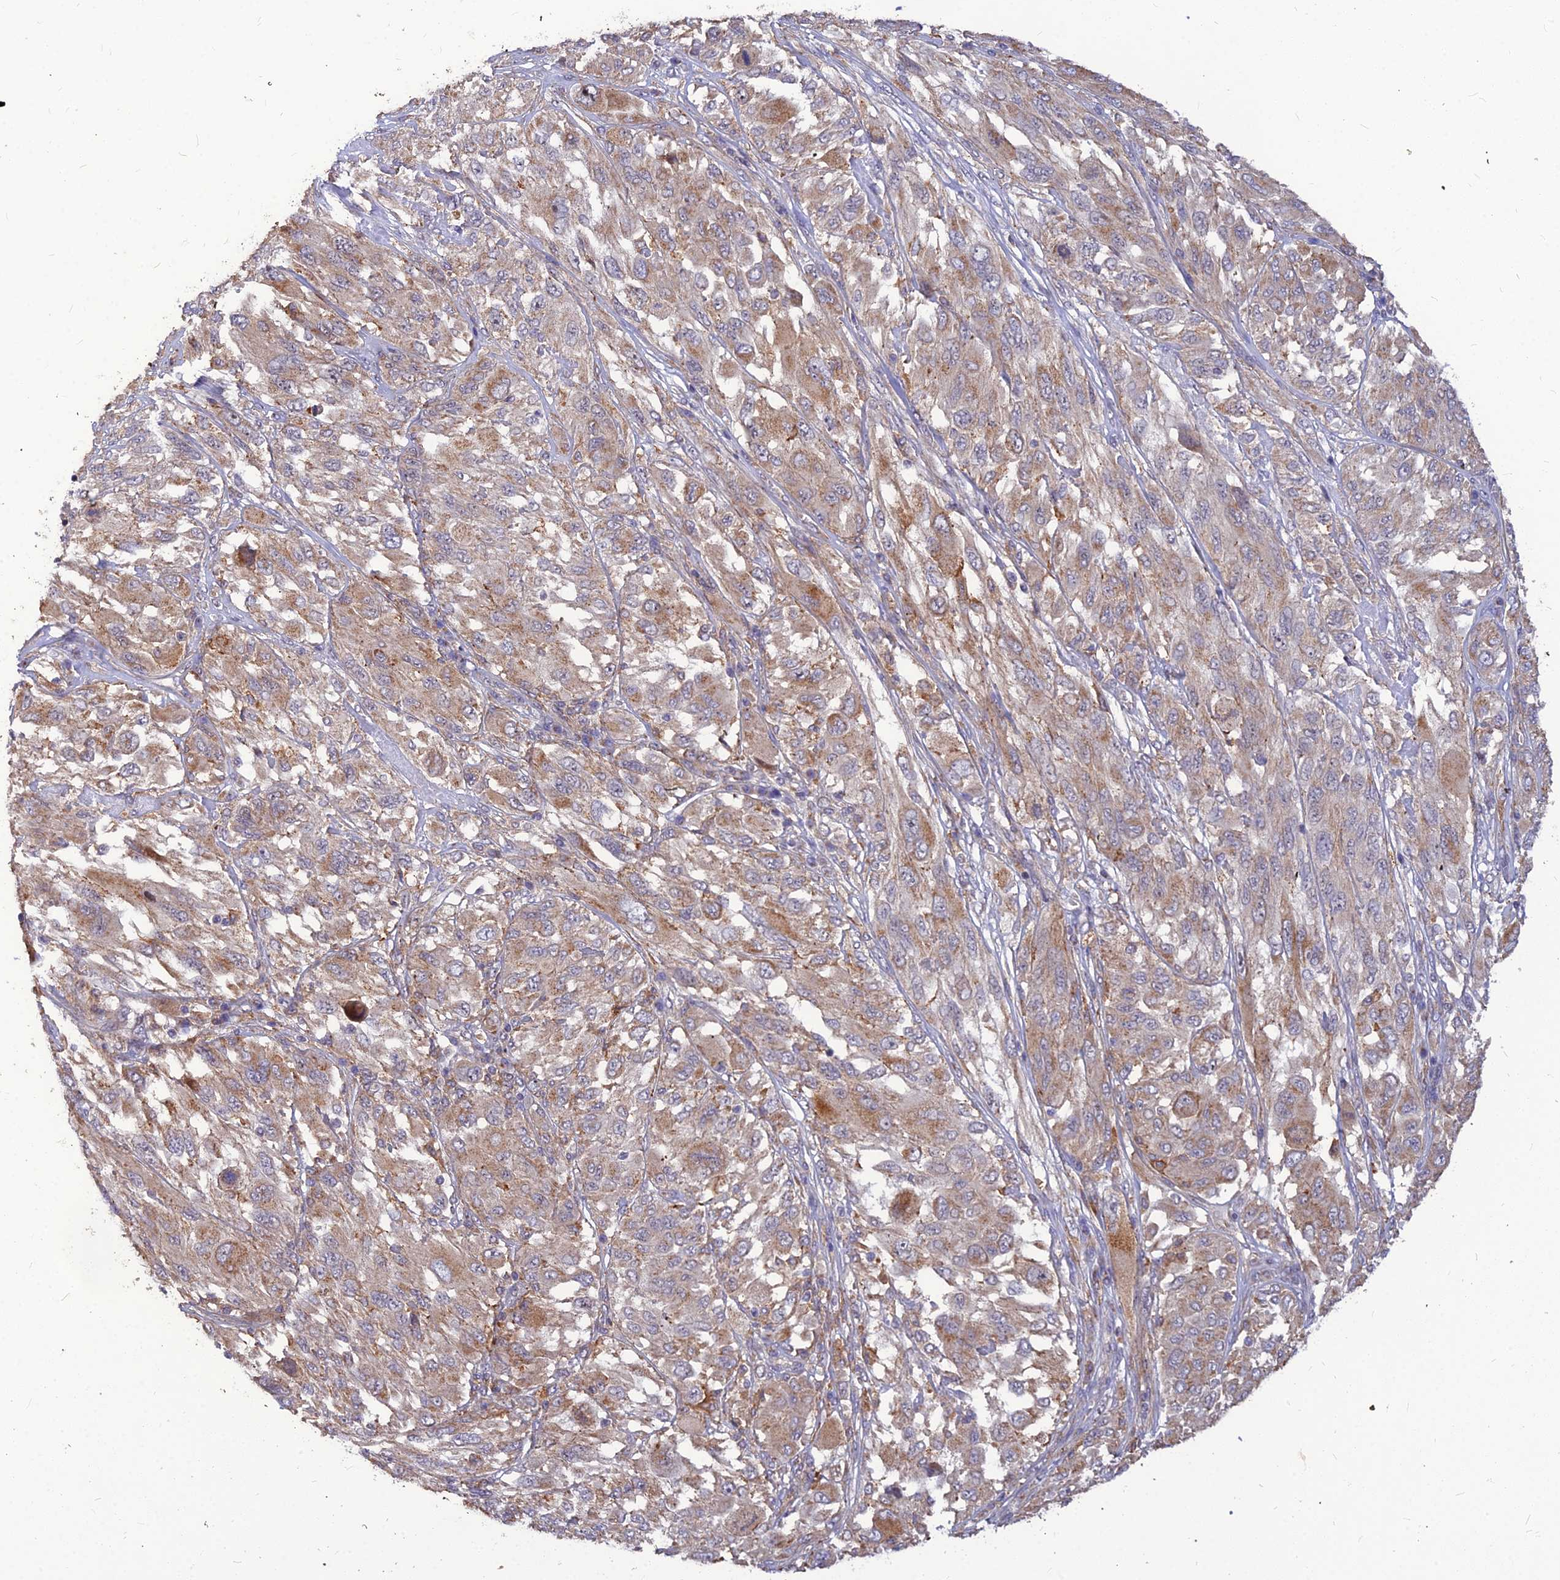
{"staining": {"intensity": "weak", "quantity": ">75%", "location": "cytoplasmic/membranous"}, "tissue": "melanoma", "cell_type": "Tumor cells", "image_type": "cancer", "snomed": [{"axis": "morphology", "description": "Malignant melanoma, NOS"}, {"axis": "topography", "description": "Skin"}], "caption": "IHC staining of malignant melanoma, which displays low levels of weak cytoplasmic/membranous expression in approximately >75% of tumor cells indicating weak cytoplasmic/membranous protein staining. The staining was performed using DAB (3,3'-diaminobenzidine) (brown) for protein detection and nuclei were counterstained in hematoxylin (blue).", "gene": "LEKR1", "patient": {"sex": "female", "age": 91}}